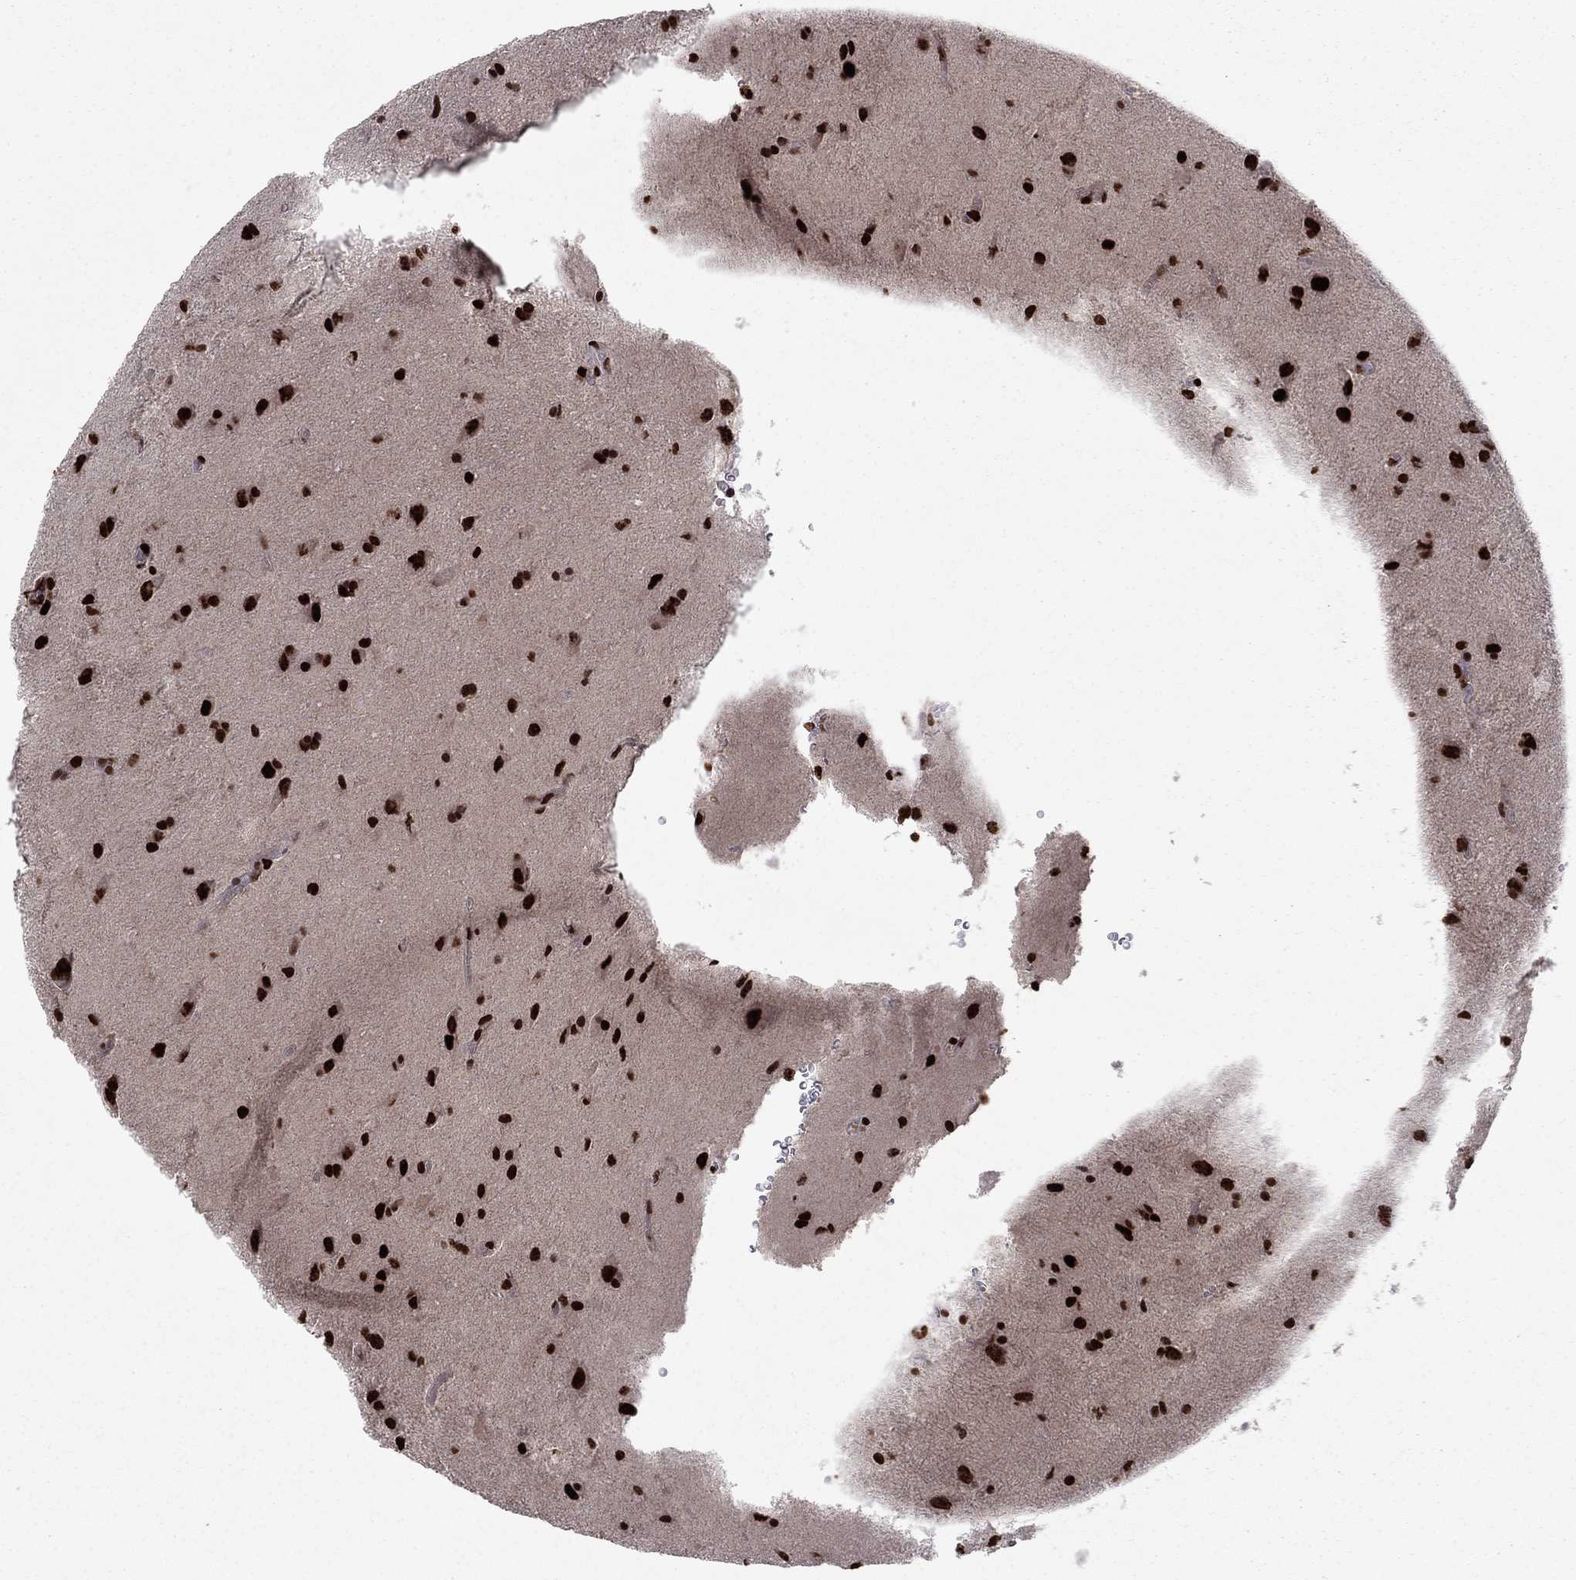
{"staining": {"intensity": "strong", "quantity": ">75%", "location": "nuclear"}, "tissue": "glioma", "cell_type": "Tumor cells", "image_type": "cancer", "snomed": [{"axis": "morphology", "description": "Glioma, malignant, Low grade"}, {"axis": "topography", "description": "Brain"}], "caption": "This is an image of IHC staining of glioma, which shows strong staining in the nuclear of tumor cells.", "gene": "USP54", "patient": {"sex": "male", "age": 58}}